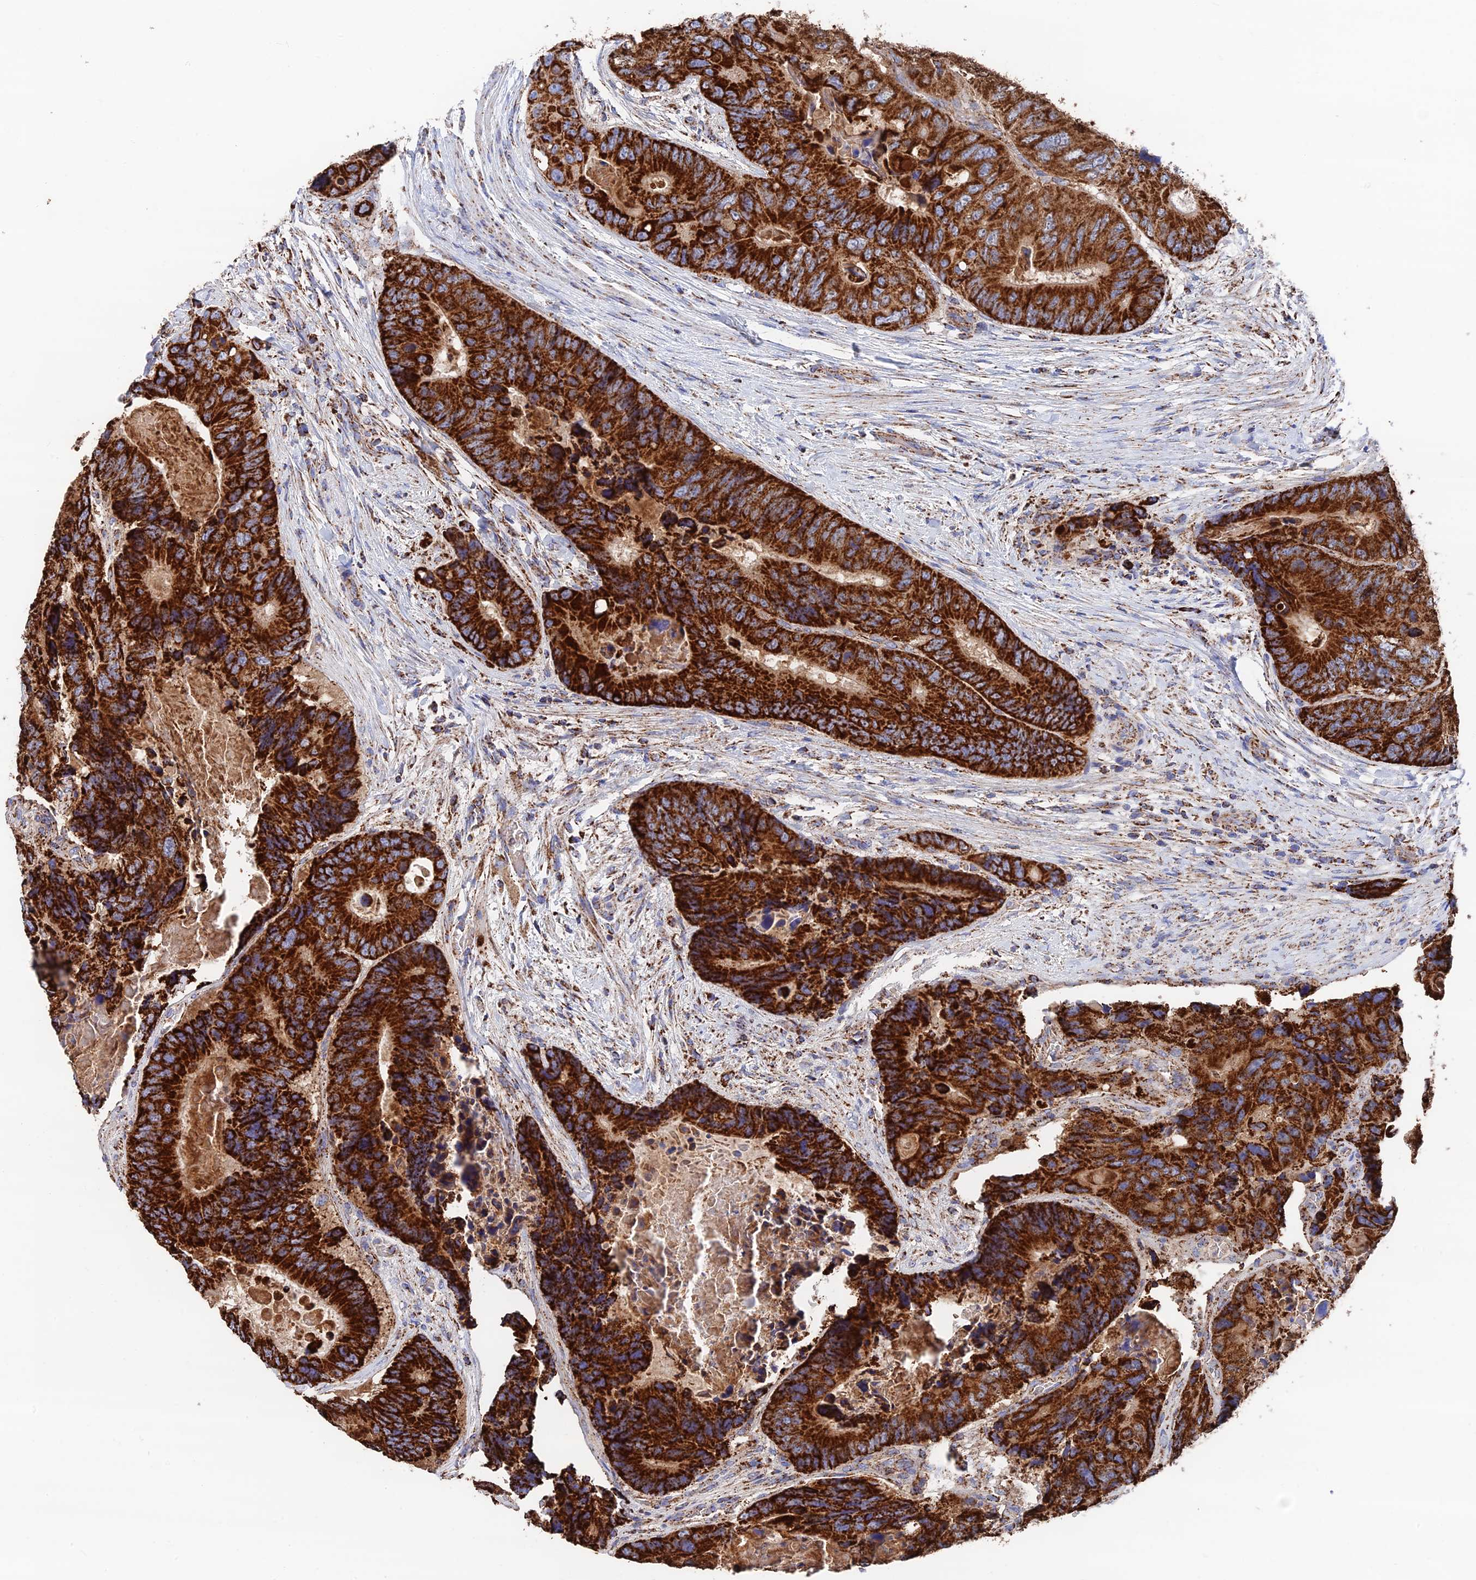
{"staining": {"intensity": "strong", "quantity": ">75%", "location": "cytoplasmic/membranous"}, "tissue": "colorectal cancer", "cell_type": "Tumor cells", "image_type": "cancer", "snomed": [{"axis": "morphology", "description": "Adenocarcinoma, NOS"}, {"axis": "topography", "description": "Colon"}], "caption": "Approximately >75% of tumor cells in human colorectal adenocarcinoma show strong cytoplasmic/membranous protein positivity as visualized by brown immunohistochemical staining.", "gene": "HAUS8", "patient": {"sex": "male", "age": 84}}